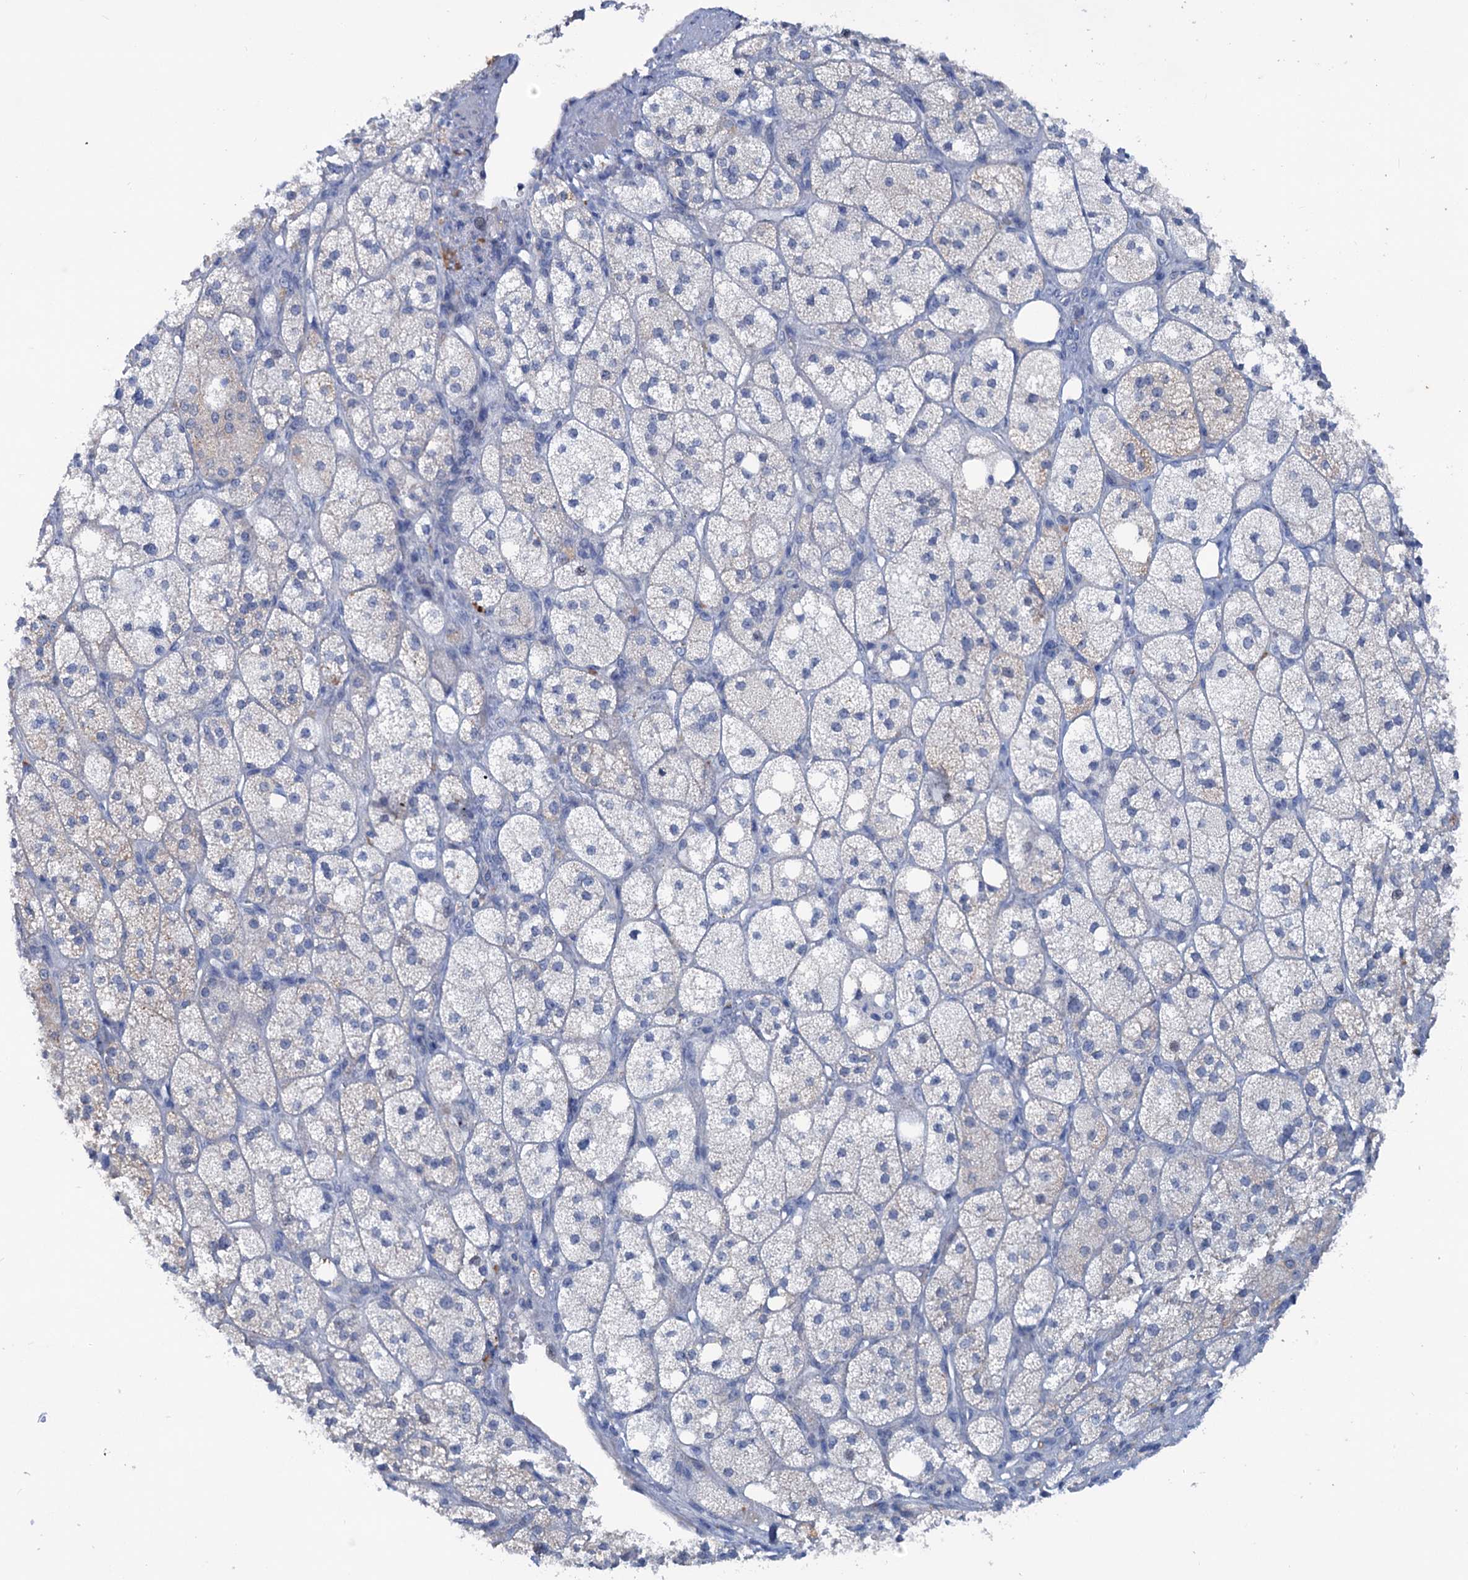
{"staining": {"intensity": "negative", "quantity": "none", "location": "none"}, "tissue": "adrenal gland", "cell_type": "Glandular cells", "image_type": "normal", "snomed": [{"axis": "morphology", "description": "Normal tissue, NOS"}, {"axis": "topography", "description": "Adrenal gland"}], "caption": "Immunohistochemical staining of normal adrenal gland displays no significant positivity in glandular cells.", "gene": "FAM111B", "patient": {"sex": "male", "age": 61}}